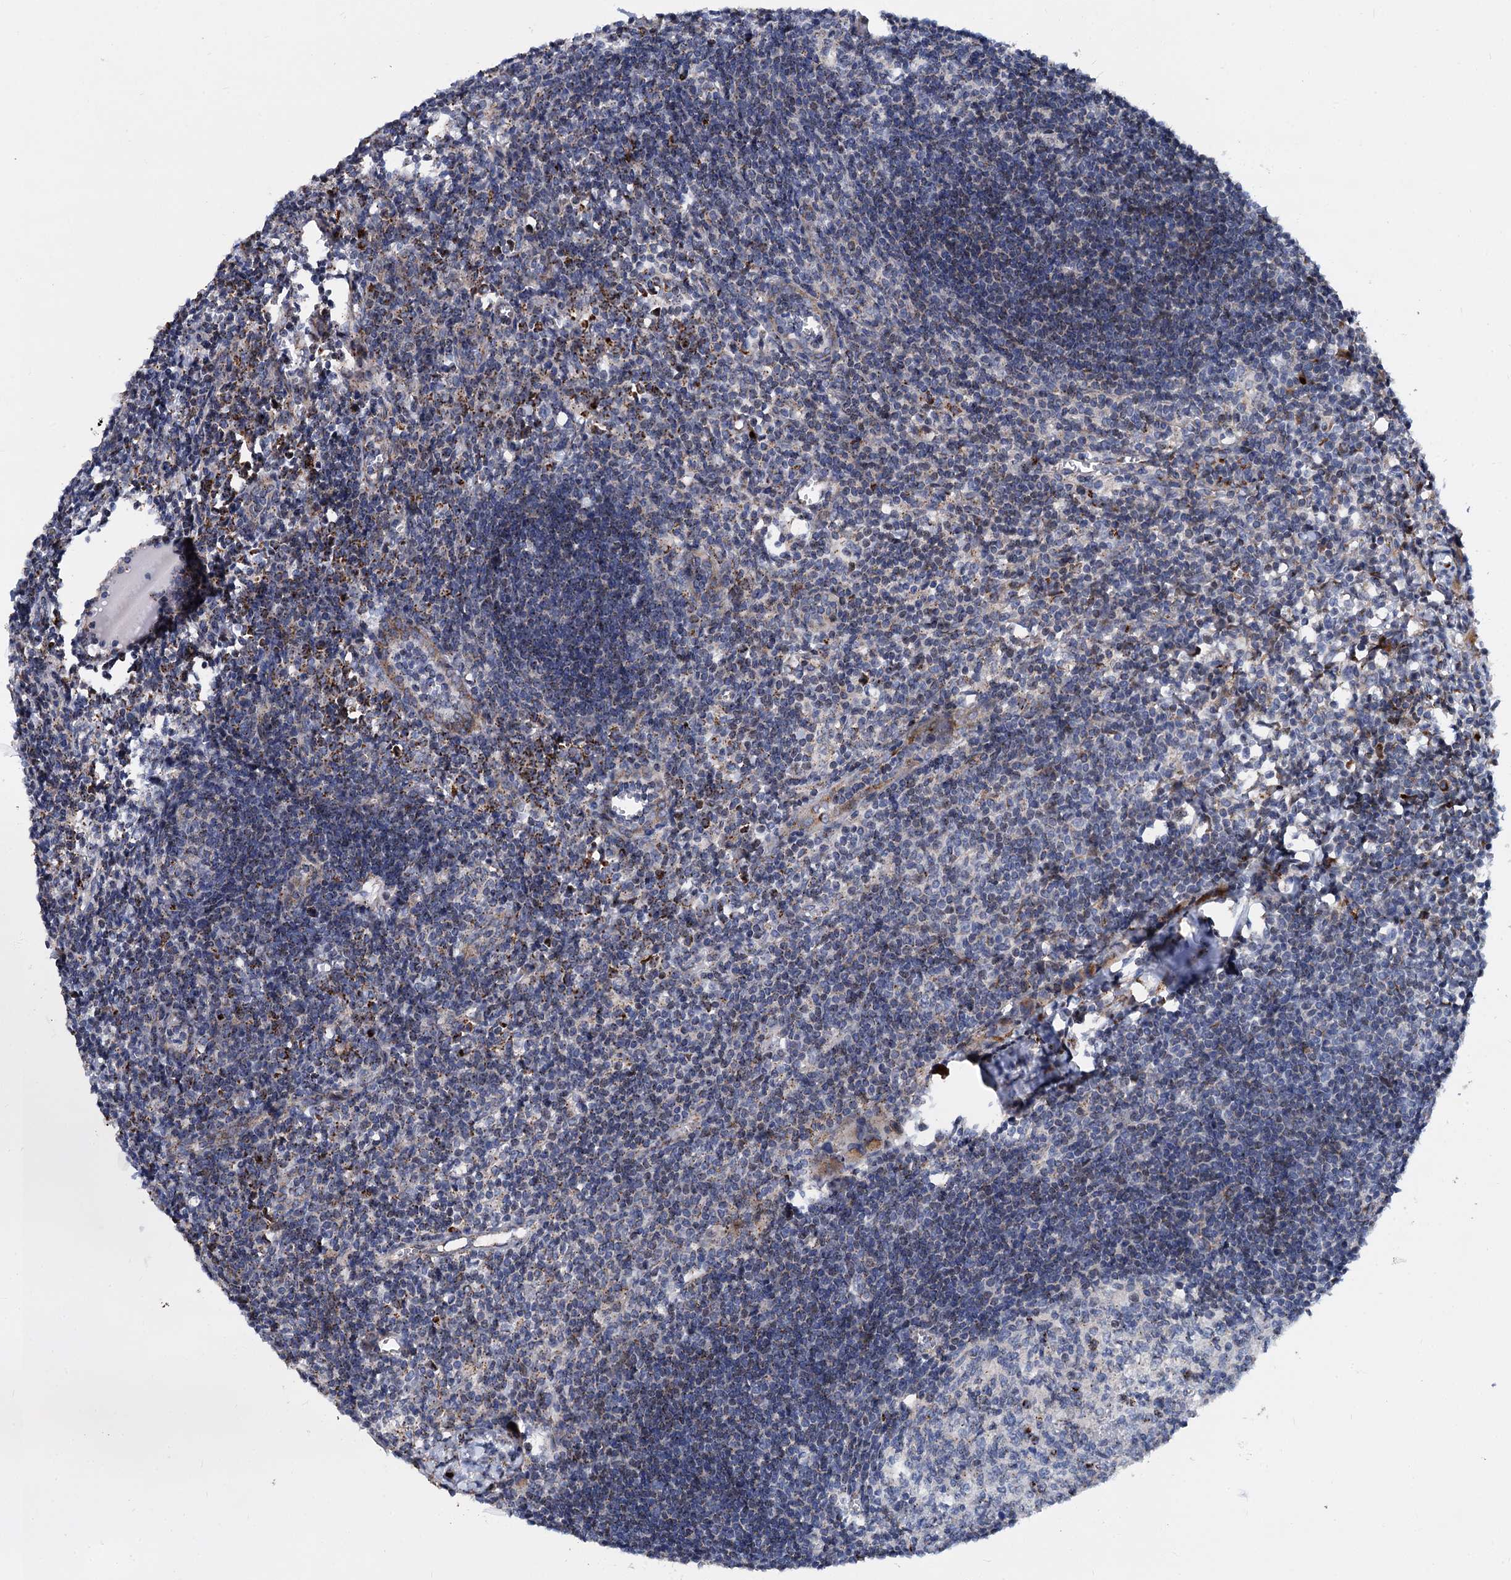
{"staining": {"intensity": "moderate", "quantity": "<25%", "location": "cytoplasmic/membranous"}, "tissue": "lymph node", "cell_type": "Germinal center cells", "image_type": "normal", "snomed": [{"axis": "morphology", "description": "Normal tissue, NOS"}, {"axis": "morphology", "description": "Malignant melanoma, Metastatic site"}, {"axis": "topography", "description": "Lymph node"}], "caption": "Immunohistochemical staining of unremarkable human lymph node demonstrates moderate cytoplasmic/membranous protein expression in approximately <25% of germinal center cells.", "gene": "SUPT20H", "patient": {"sex": "male", "age": 41}}